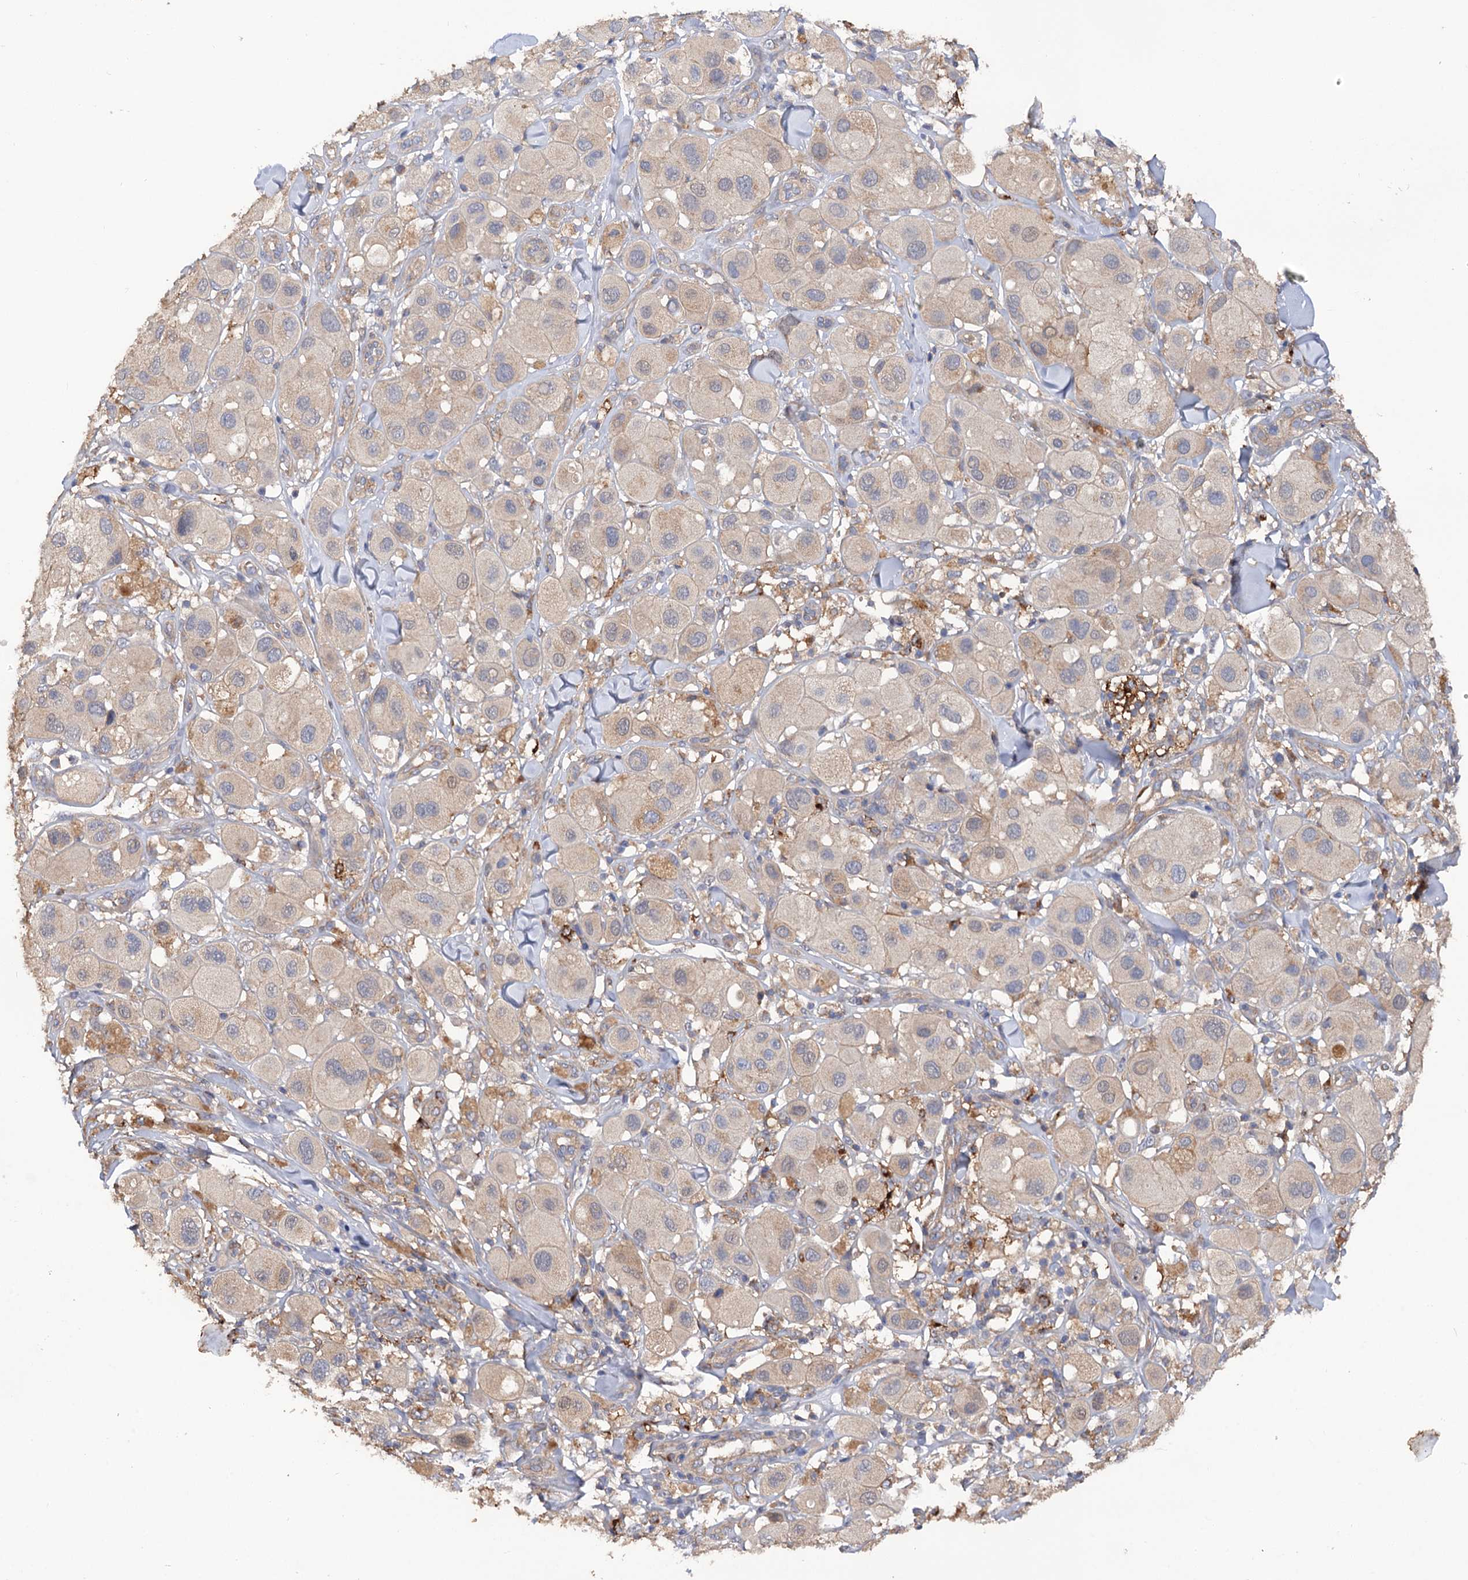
{"staining": {"intensity": "weak", "quantity": "<25%", "location": "cytoplasmic/membranous"}, "tissue": "melanoma", "cell_type": "Tumor cells", "image_type": "cancer", "snomed": [{"axis": "morphology", "description": "Malignant melanoma, Metastatic site"}, {"axis": "topography", "description": "Skin"}], "caption": "This is an immunohistochemistry histopathology image of human melanoma. There is no expression in tumor cells.", "gene": "CSAD", "patient": {"sex": "male", "age": 41}}